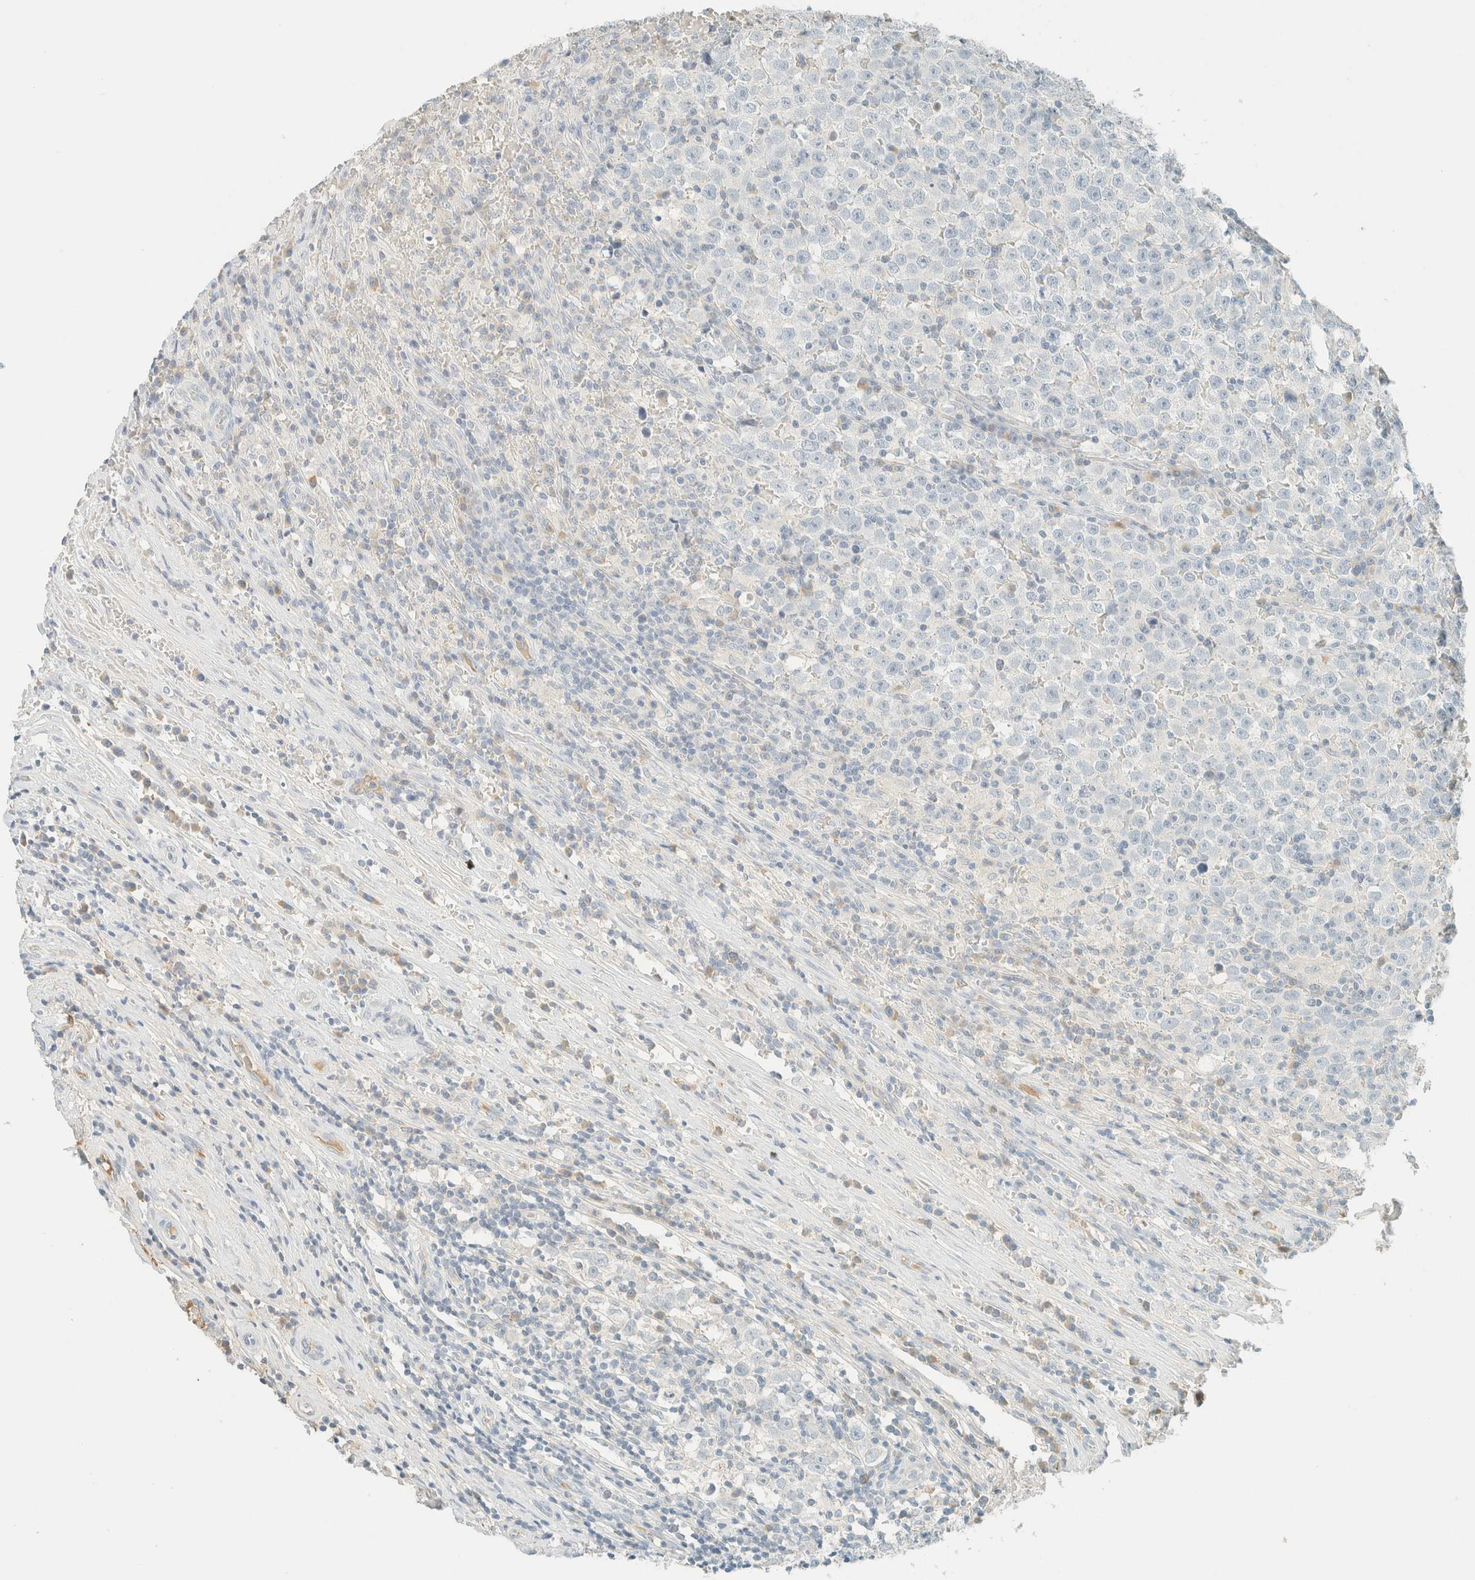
{"staining": {"intensity": "negative", "quantity": "none", "location": "none"}, "tissue": "testis cancer", "cell_type": "Tumor cells", "image_type": "cancer", "snomed": [{"axis": "morphology", "description": "Seminoma, NOS"}, {"axis": "topography", "description": "Testis"}], "caption": "A histopathology image of testis cancer stained for a protein shows no brown staining in tumor cells.", "gene": "GPA33", "patient": {"sex": "male", "age": 43}}